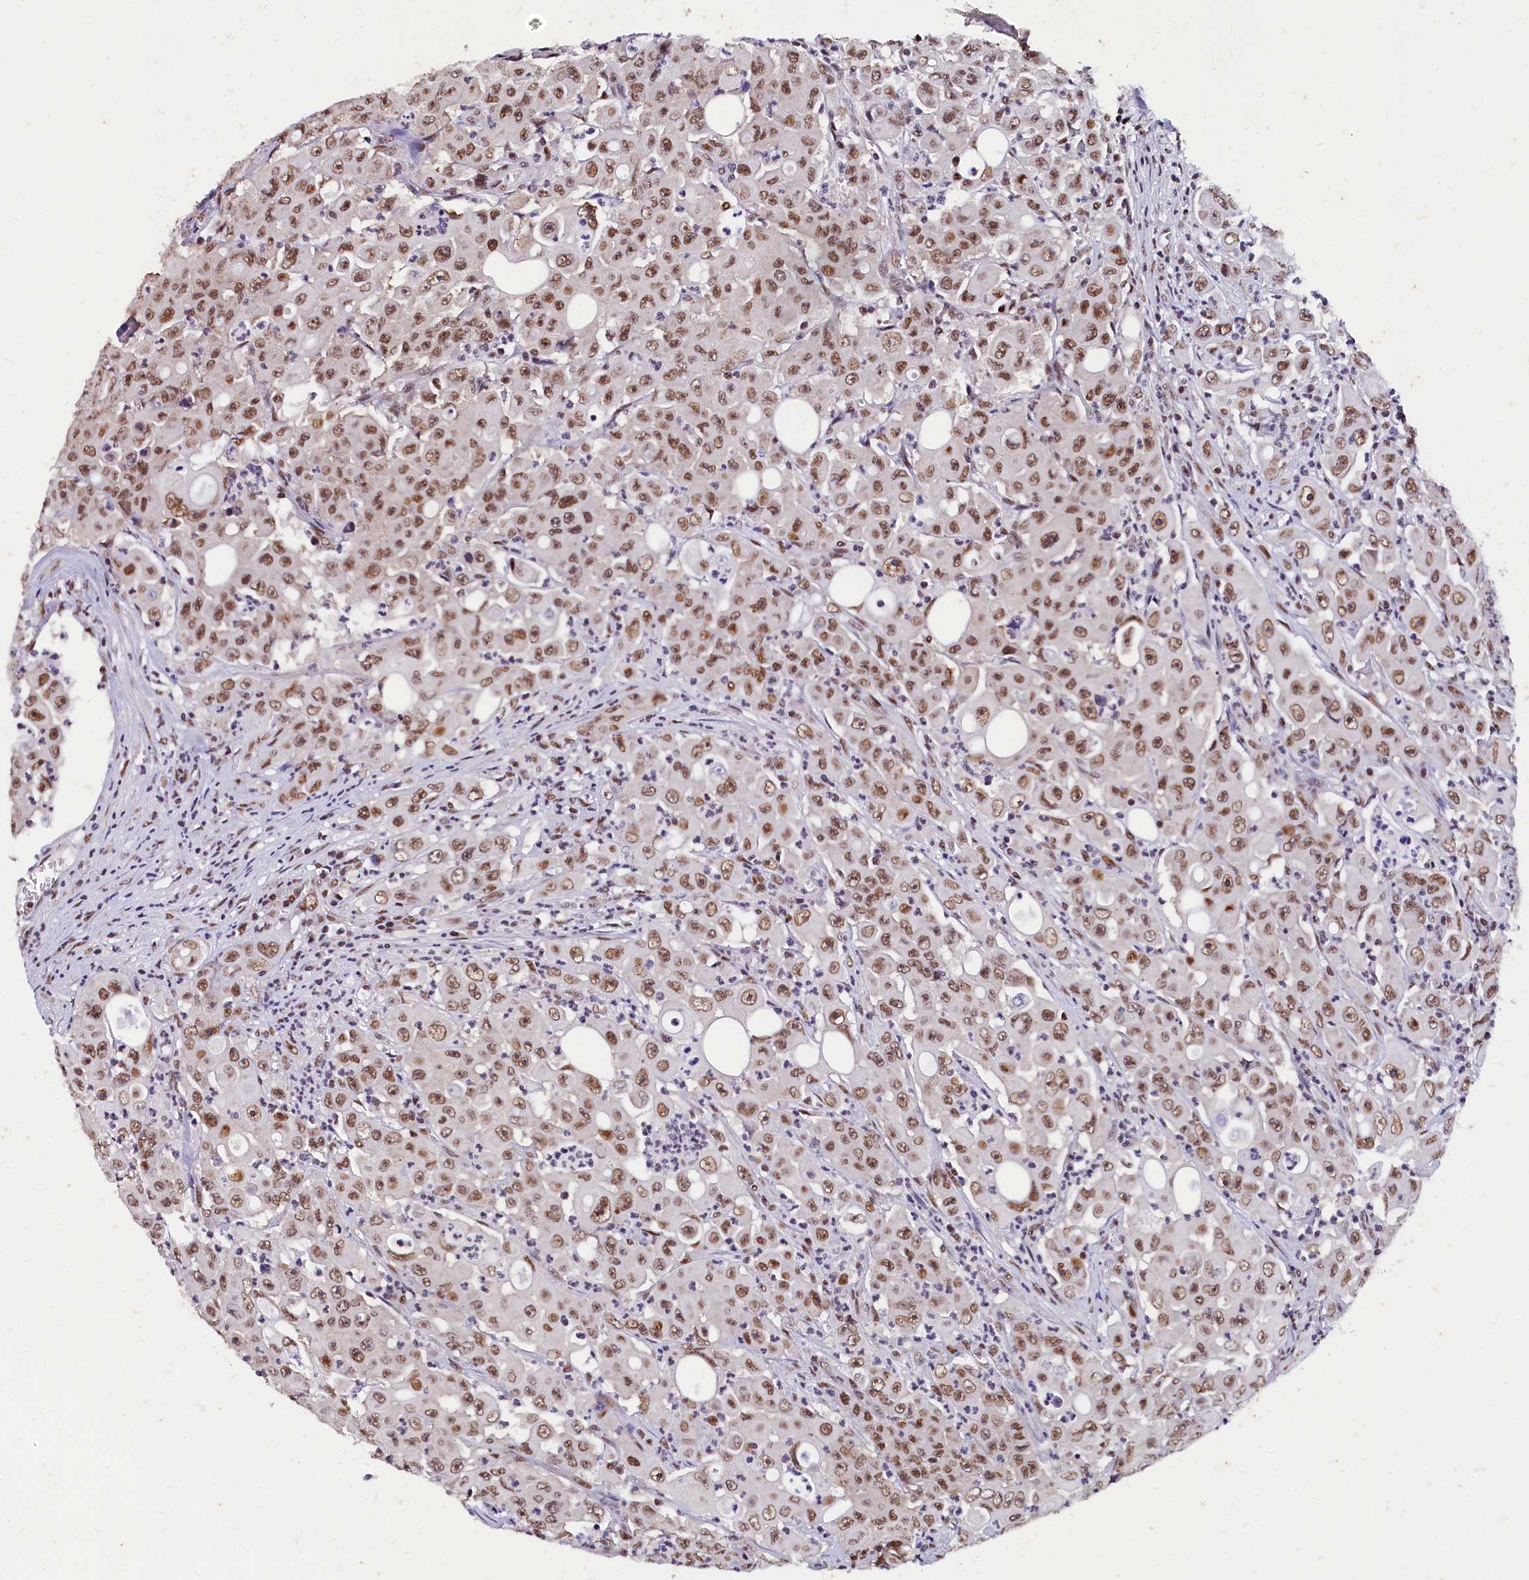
{"staining": {"intensity": "moderate", "quantity": ">75%", "location": "nuclear"}, "tissue": "colorectal cancer", "cell_type": "Tumor cells", "image_type": "cancer", "snomed": [{"axis": "morphology", "description": "Adenocarcinoma, NOS"}, {"axis": "topography", "description": "Colon"}], "caption": "Immunohistochemical staining of colorectal cancer reveals medium levels of moderate nuclear protein expression in approximately >75% of tumor cells.", "gene": "CPSF7", "patient": {"sex": "male", "age": 51}}